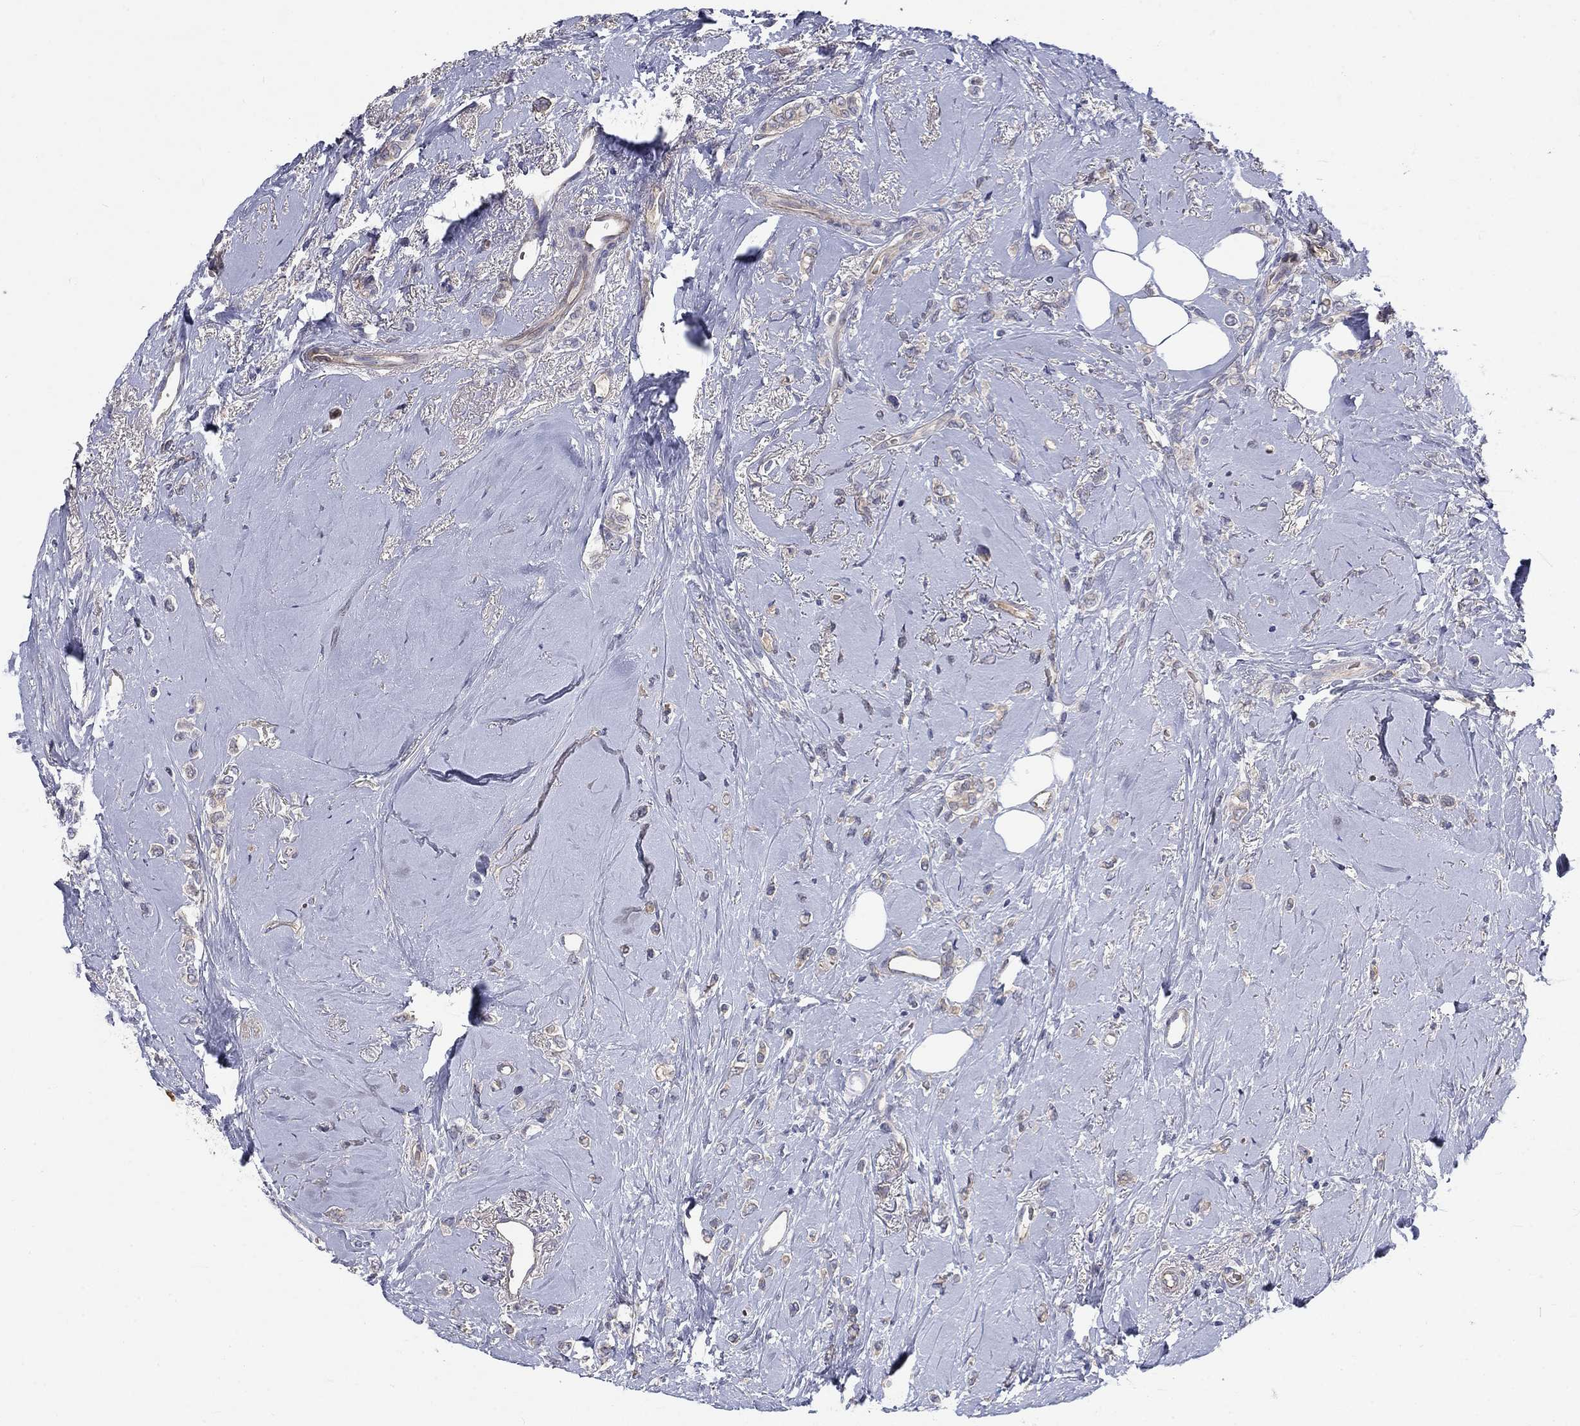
{"staining": {"intensity": "negative", "quantity": "none", "location": "none"}, "tissue": "breast cancer", "cell_type": "Tumor cells", "image_type": "cancer", "snomed": [{"axis": "morphology", "description": "Lobular carcinoma"}, {"axis": "topography", "description": "Breast"}], "caption": "Tumor cells show no significant staining in lobular carcinoma (breast). Brightfield microscopy of immunohistochemistry stained with DAB (brown) and hematoxylin (blue), captured at high magnification.", "gene": "SLC1A1", "patient": {"sex": "female", "age": 66}}